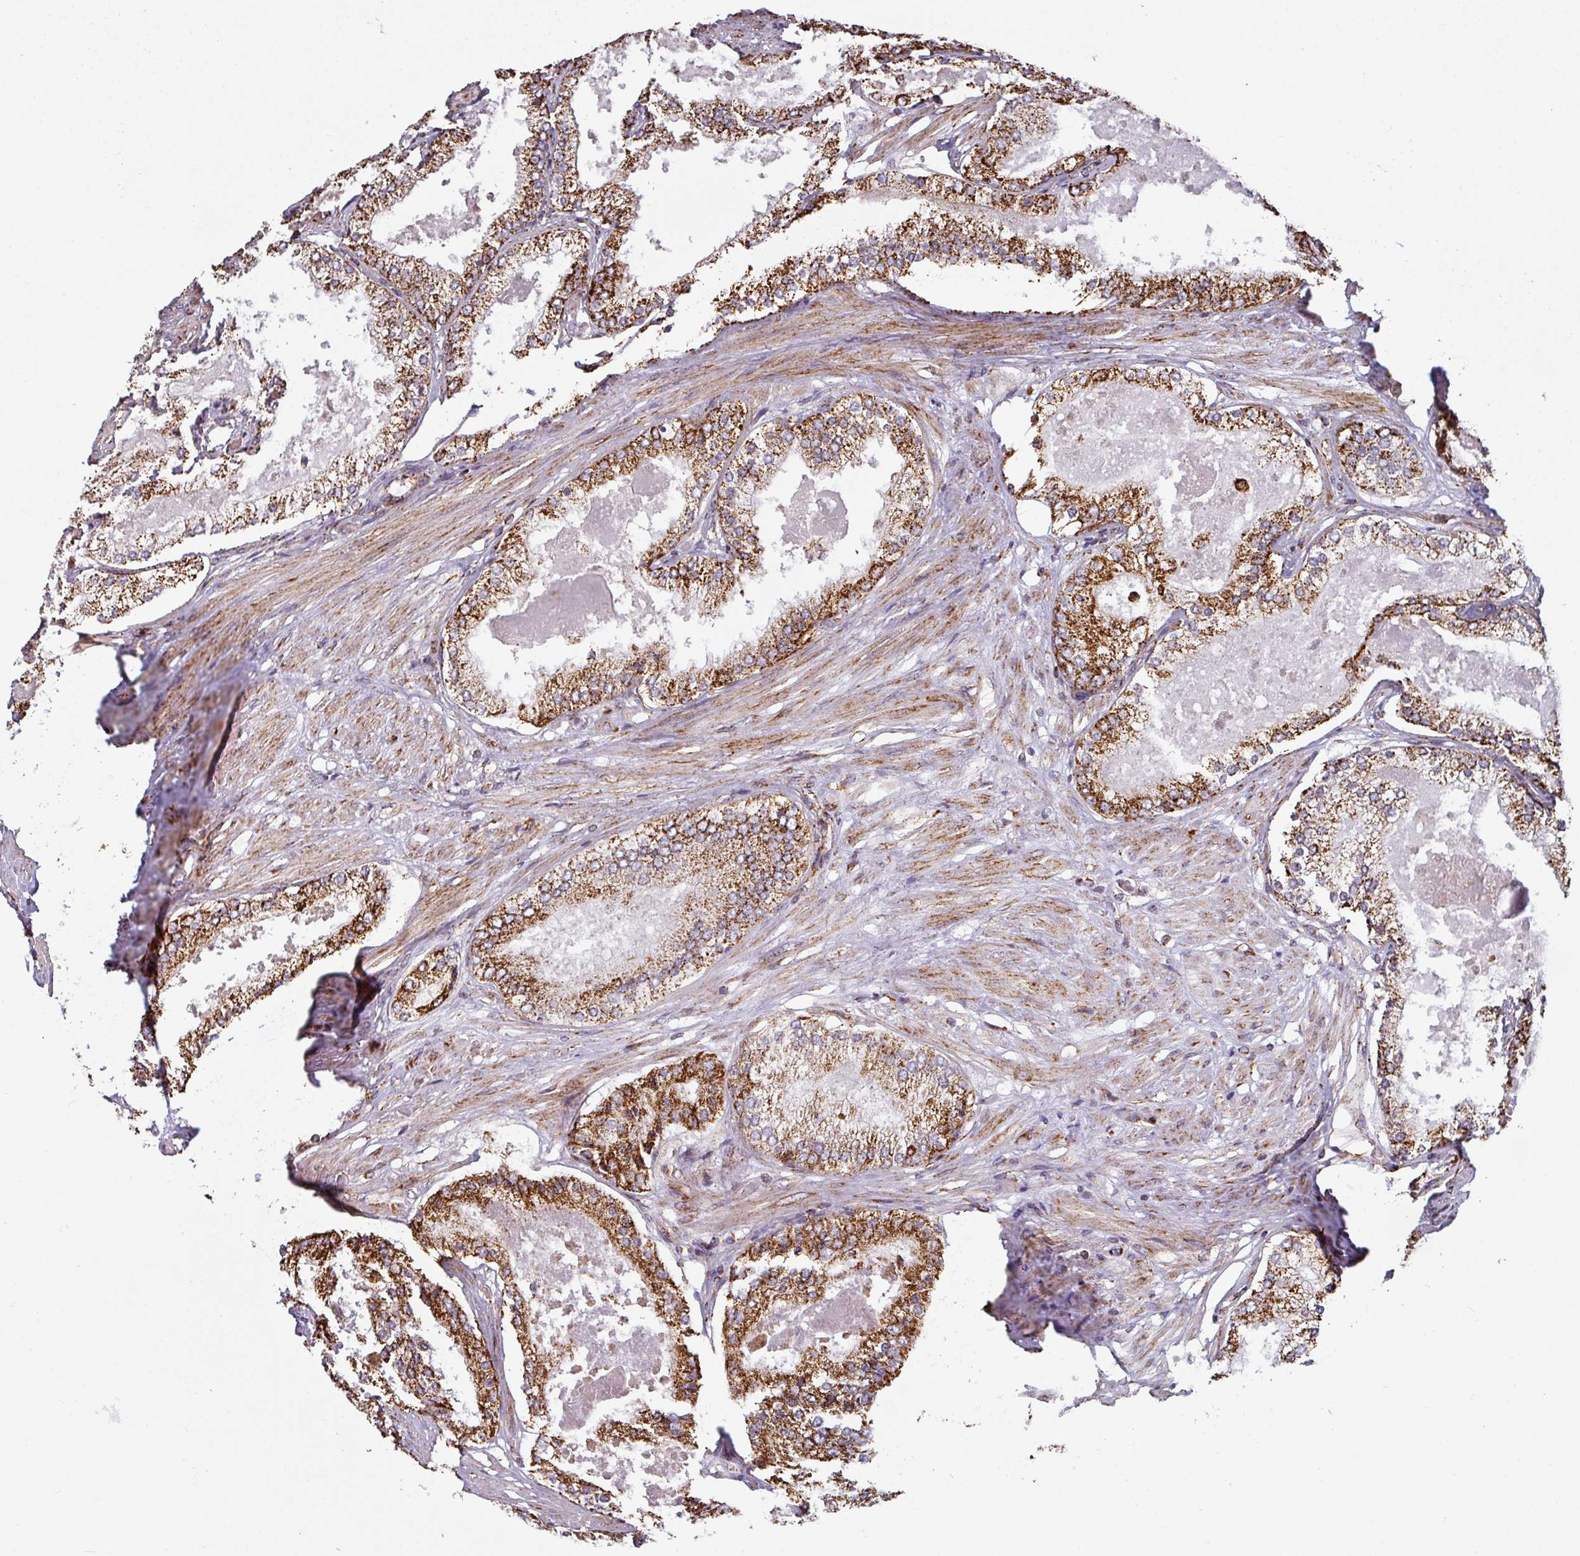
{"staining": {"intensity": "moderate", "quantity": ">75%", "location": "cytoplasmic/membranous"}, "tissue": "prostate cancer", "cell_type": "Tumor cells", "image_type": "cancer", "snomed": [{"axis": "morphology", "description": "Adenocarcinoma, Low grade"}, {"axis": "topography", "description": "Prostate"}], "caption": "This photomicrograph shows immunohistochemistry (IHC) staining of adenocarcinoma (low-grade) (prostate), with medium moderate cytoplasmic/membranous positivity in about >75% of tumor cells.", "gene": "TRAP1", "patient": {"sex": "male", "age": 68}}